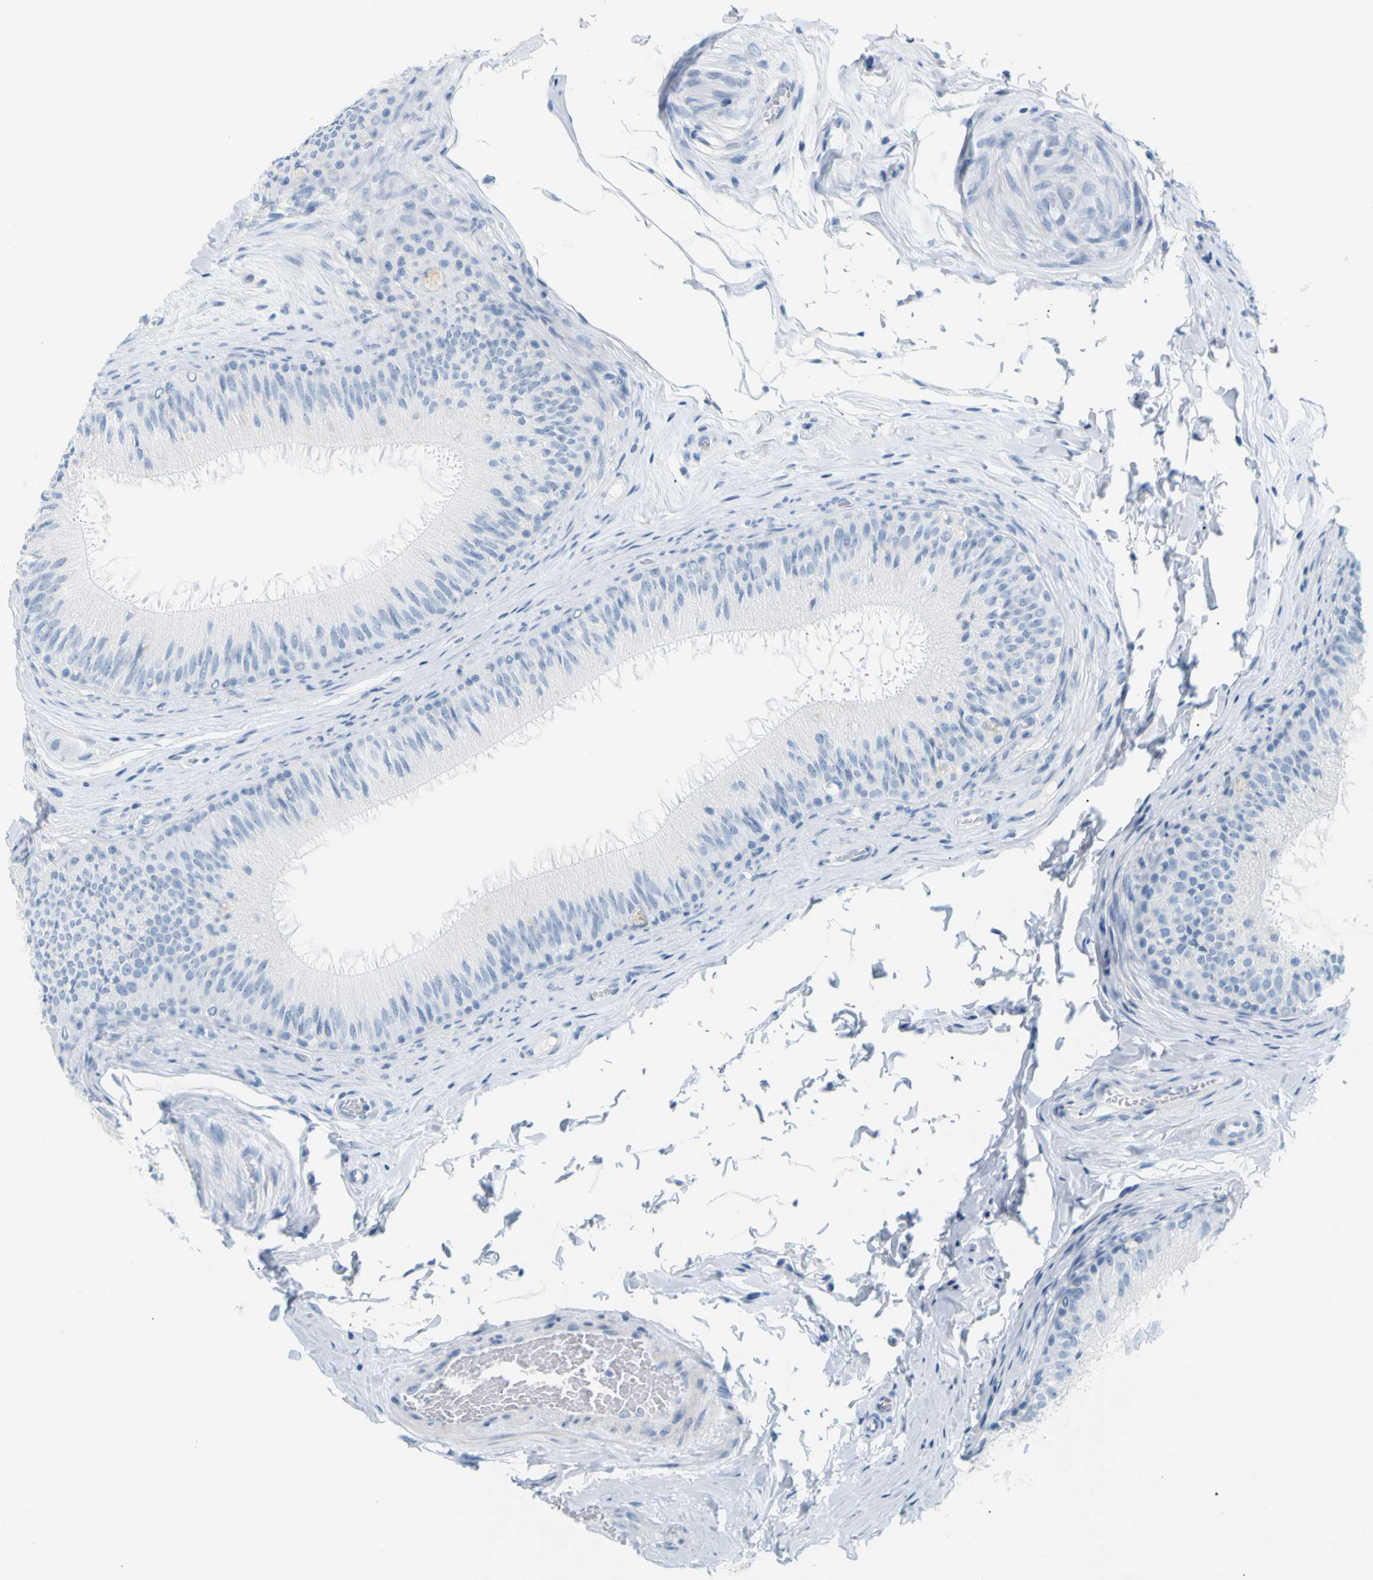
{"staining": {"intensity": "negative", "quantity": "none", "location": "none"}, "tissue": "epididymis", "cell_type": "Glandular cells", "image_type": "normal", "snomed": [{"axis": "morphology", "description": "Normal tissue, NOS"}, {"axis": "topography", "description": "Testis"}, {"axis": "topography", "description": "Epididymis"}], "caption": "The photomicrograph reveals no staining of glandular cells in normal epididymis. Nuclei are stained in blue.", "gene": "OPN1SW", "patient": {"sex": "male", "age": 36}}